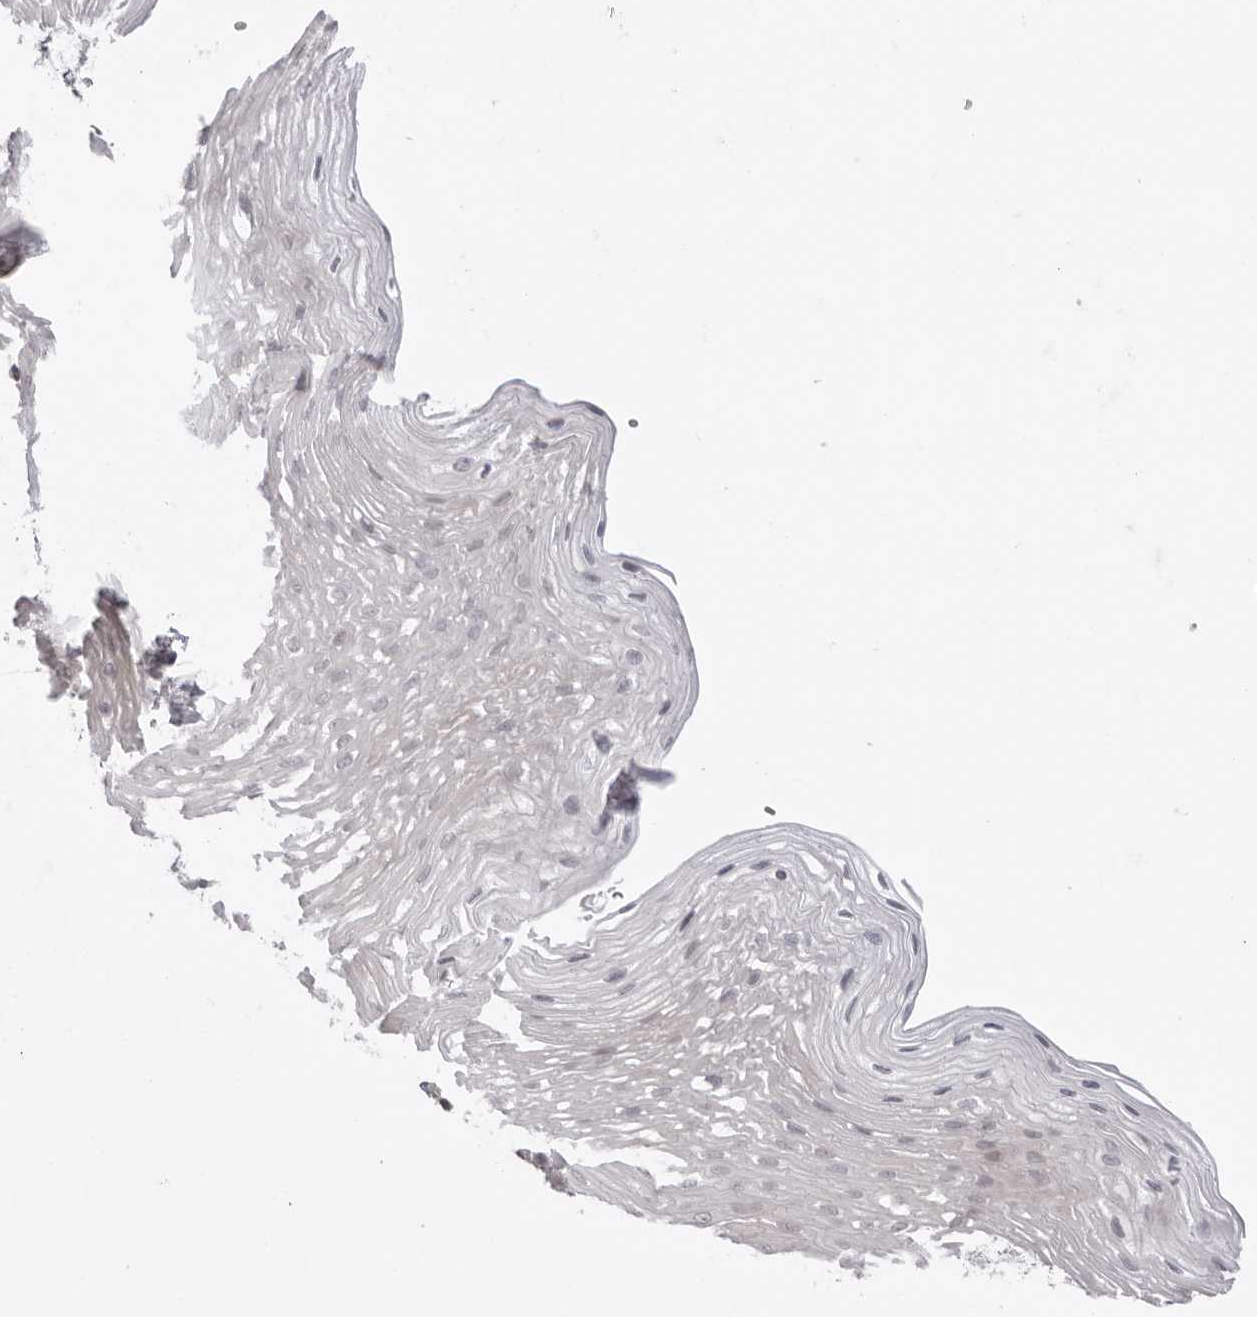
{"staining": {"intensity": "weak", "quantity": "<25%", "location": "cytoplasmic/membranous"}, "tissue": "esophagus", "cell_type": "Squamous epithelial cells", "image_type": "normal", "snomed": [{"axis": "morphology", "description": "Normal tissue, NOS"}, {"axis": "topography", "description": "Esophagus"}], "caption": "This image is of unremarkable esophagus stained with immunohistochemistry to label a protein in brown with the nuclei are counter-stained blue. There is no staining in squamous epithelial cells.", "gene": "SUGCT", "patient": {"sex": "female", "age": 66}}